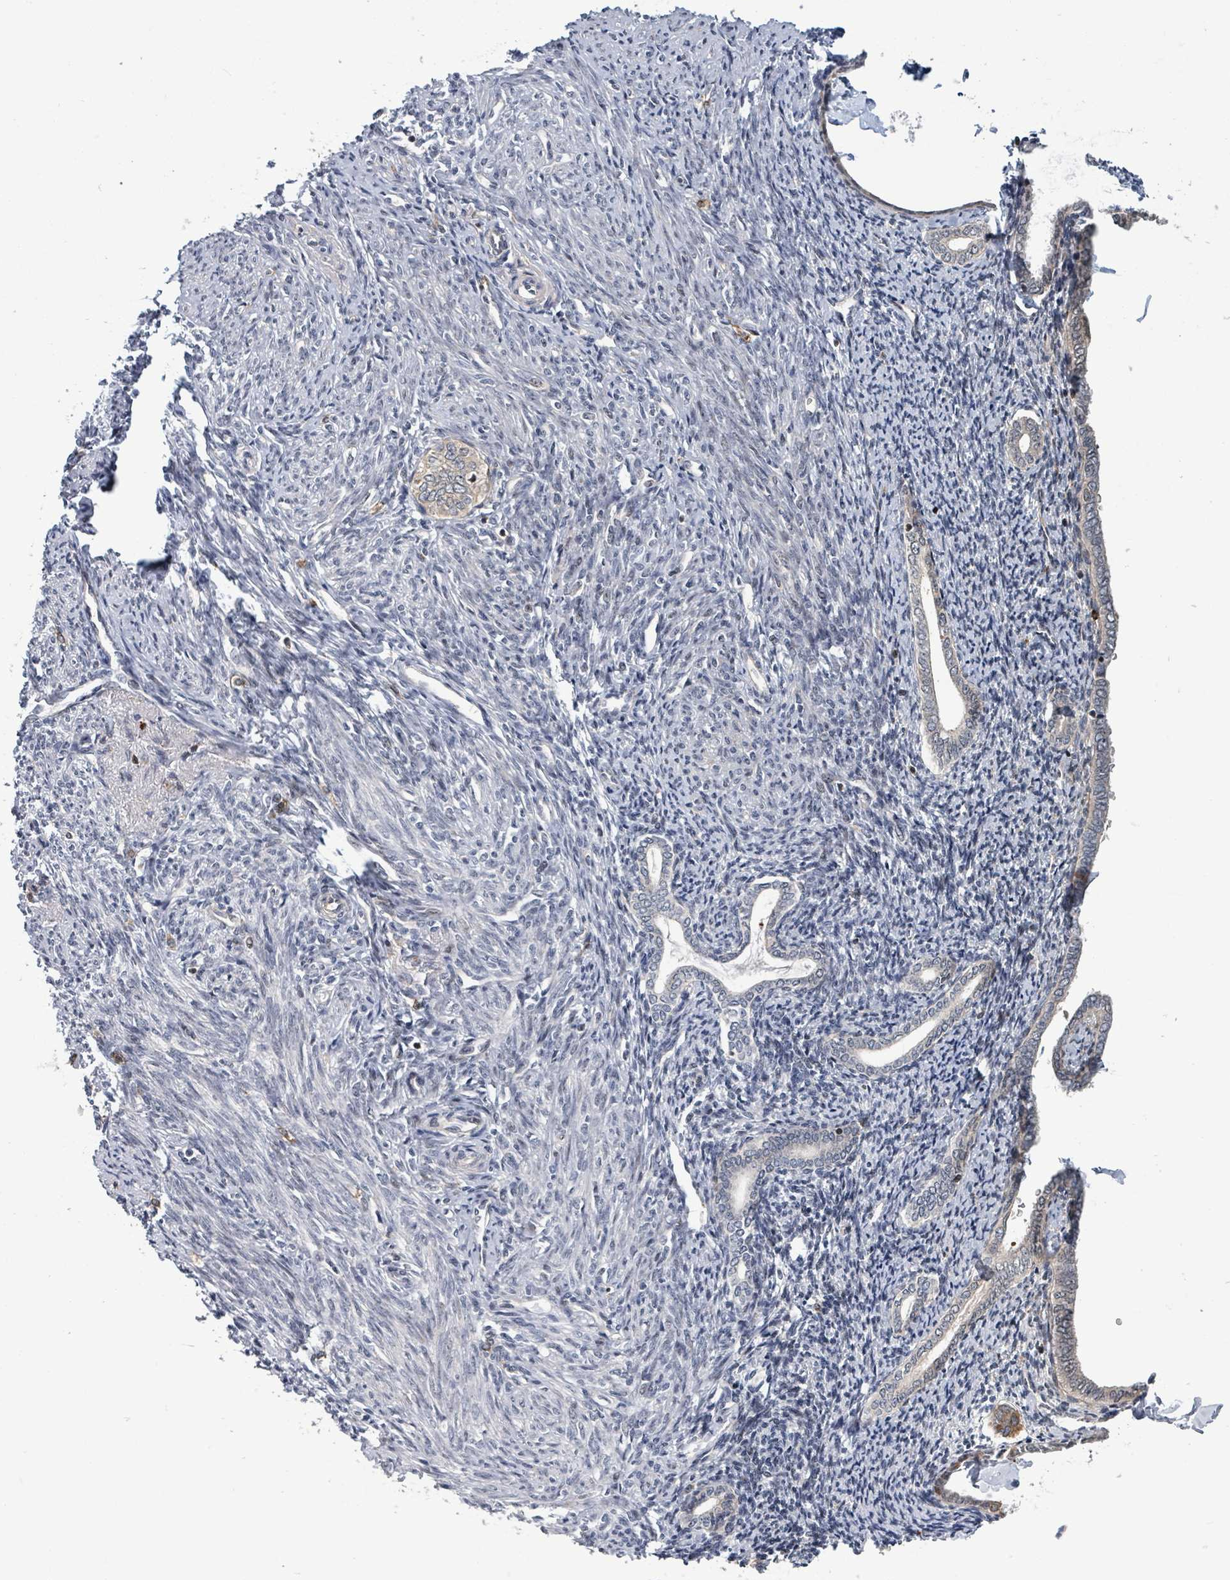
{"staining": {"intensity": "weak", "quantity": "25%-75%", "location": "nuclear"}, "tissue": "endometrium", "cell_type": "Cells in endometrial stroma", "image_type": "normal", "snomed": [{"axis": "morphology", "description": "Normal tissue, NOS"}, {"axis": "topography", "description": "Endometrium"}], "caption": "A brown stain shows weak nuclear positivity of a protein in cells in endometrial stroma of unremarkable endometrium.", "gene": "GTF3C1", "patient": {"sex": "female", "age": 63}}